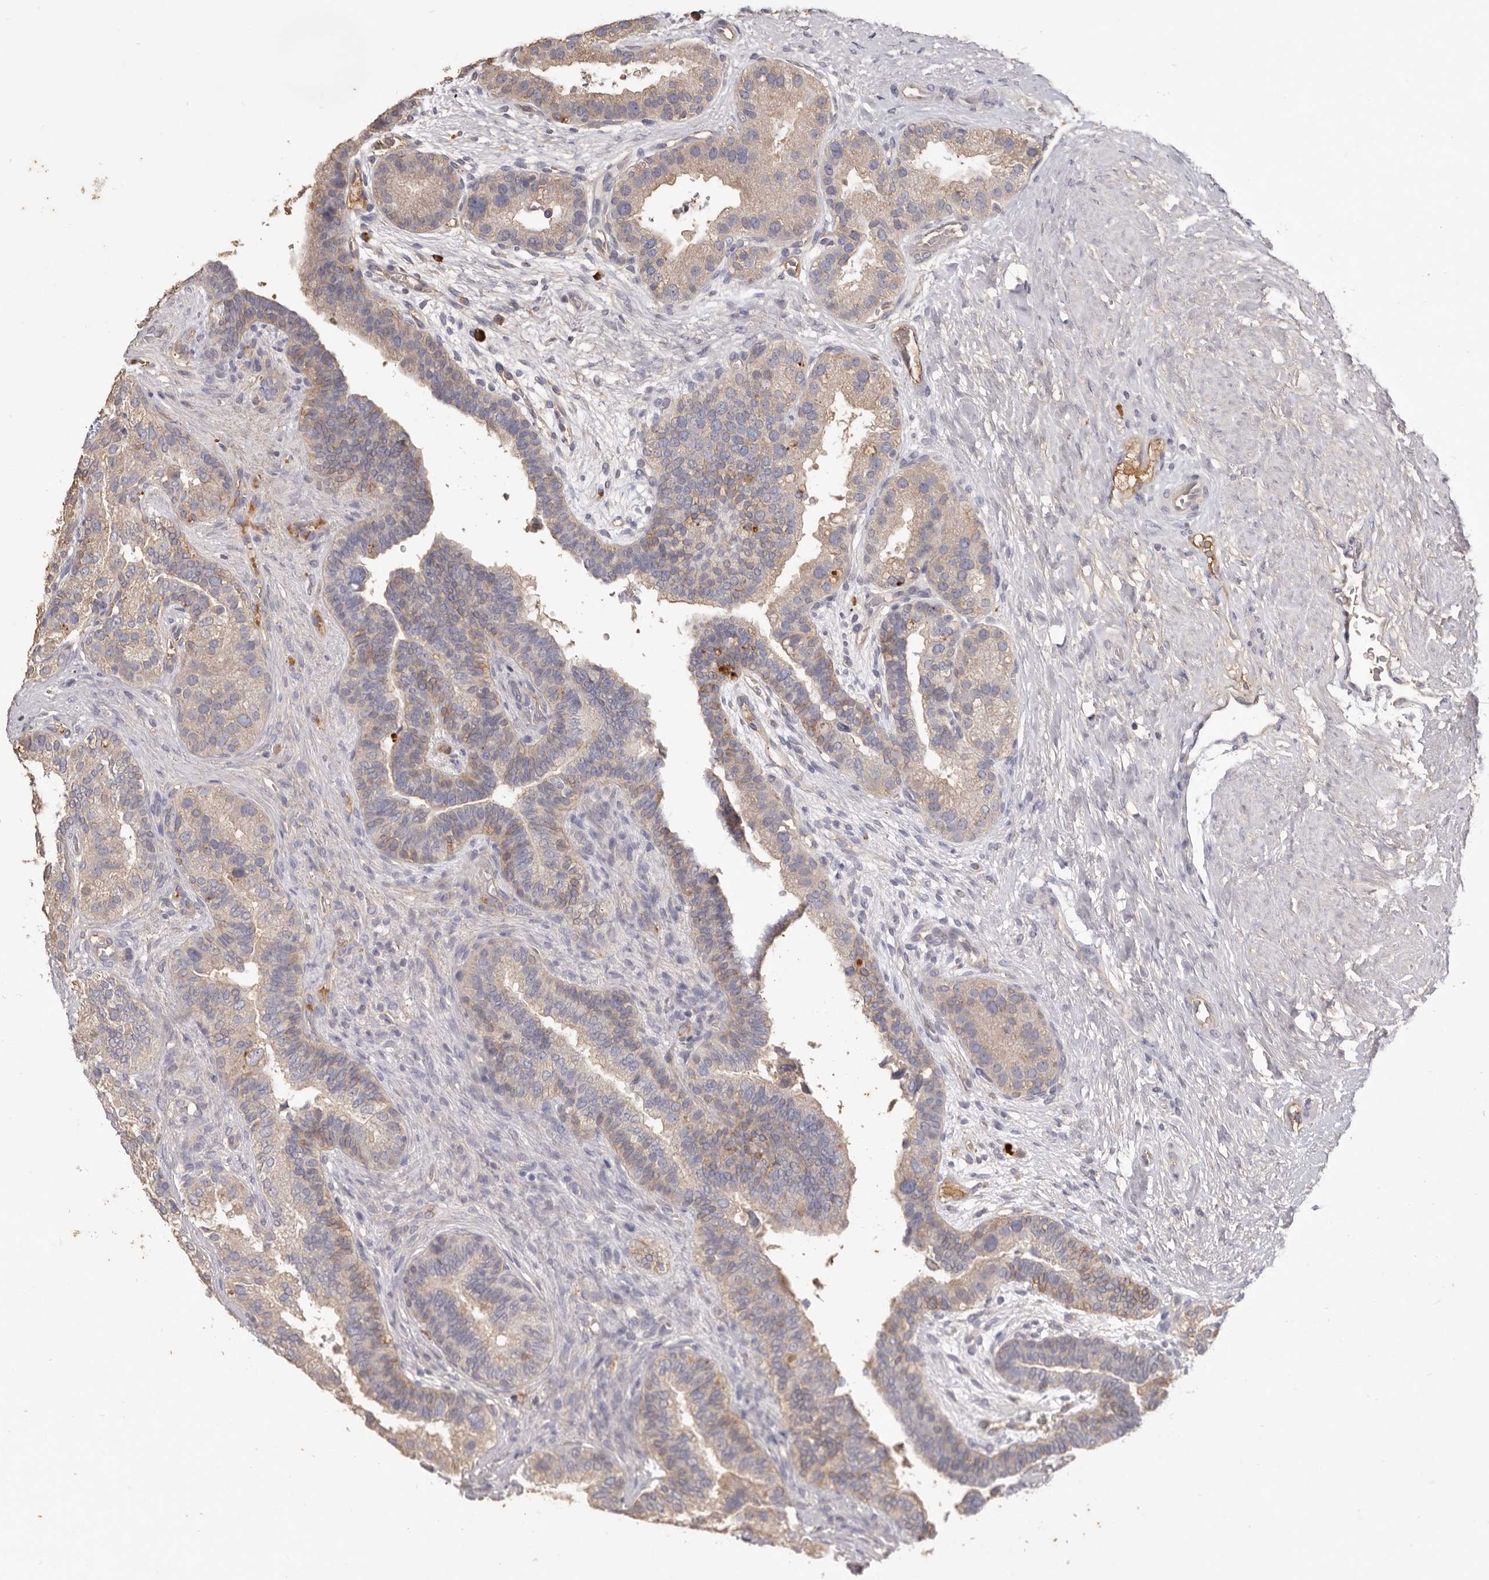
{"staining": {"intensity": "weak", "quantity": "25%-75%", "location": "cytoplasmic/membranous"}, "tissue": "prostate cancer", "cell_type": "Tumor cells", "image_type": "cancer", "snomed": [{"axis": "morphology", "description": "Adenocarcinoma, High grade"}, {"axis": "topography", "description": "Prostate"}], "caption": "Immunohistochemistry photomicrograph of human prostate adenocarcinoma (high-grade) stained for a protein (brown), which demonstrates low levels of weak cytoplasmic/membranous staining in about 25%-75% of tumor cells.", "gene": "HCAR2", "patient": {"sex": "male", "age": 56}}